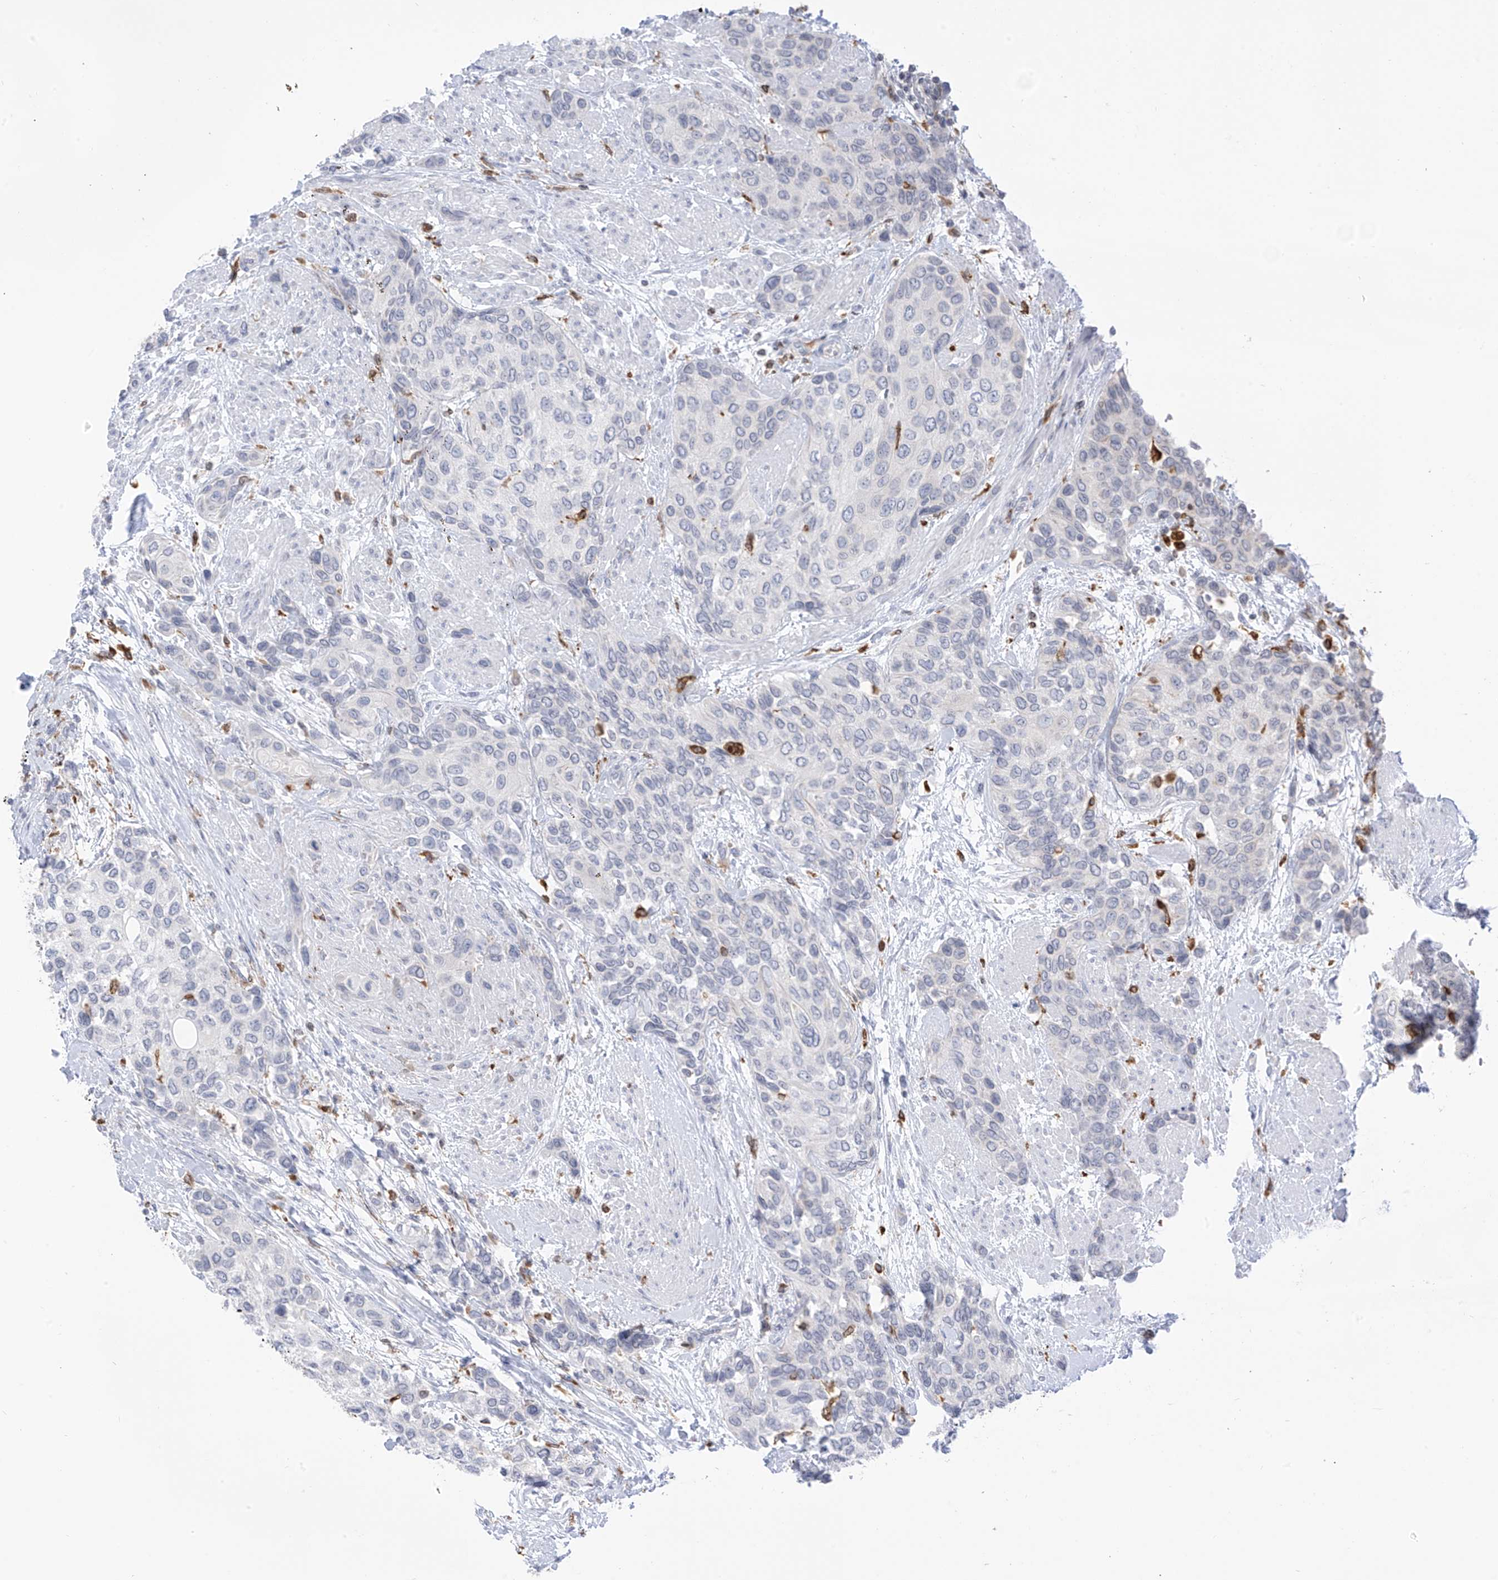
{"staining": {"intensity": "negative", "quantity": "none", "location": "none"}, "tissue": "urothelial cancer", "cell_type": "Tumor cells", "image_type": "cancer", "snomed": [{"axis": "morphology", "description": "Normal tissue, NOS"}, {"axis": "morphology", "description": "Urothelial carcinoma, High grade"}, {"axis": "topography", "description": "Vascular tissue"}, {"axis": "topography", "description": "Urinary bladder"}], "caption": "Immunohistochemical staining of human urothelial carcinoma (high-grade) displays no significant expression in tumor cells.", "gene": "TBXAS1", "patient": {"sex": "female", "age": 56}}